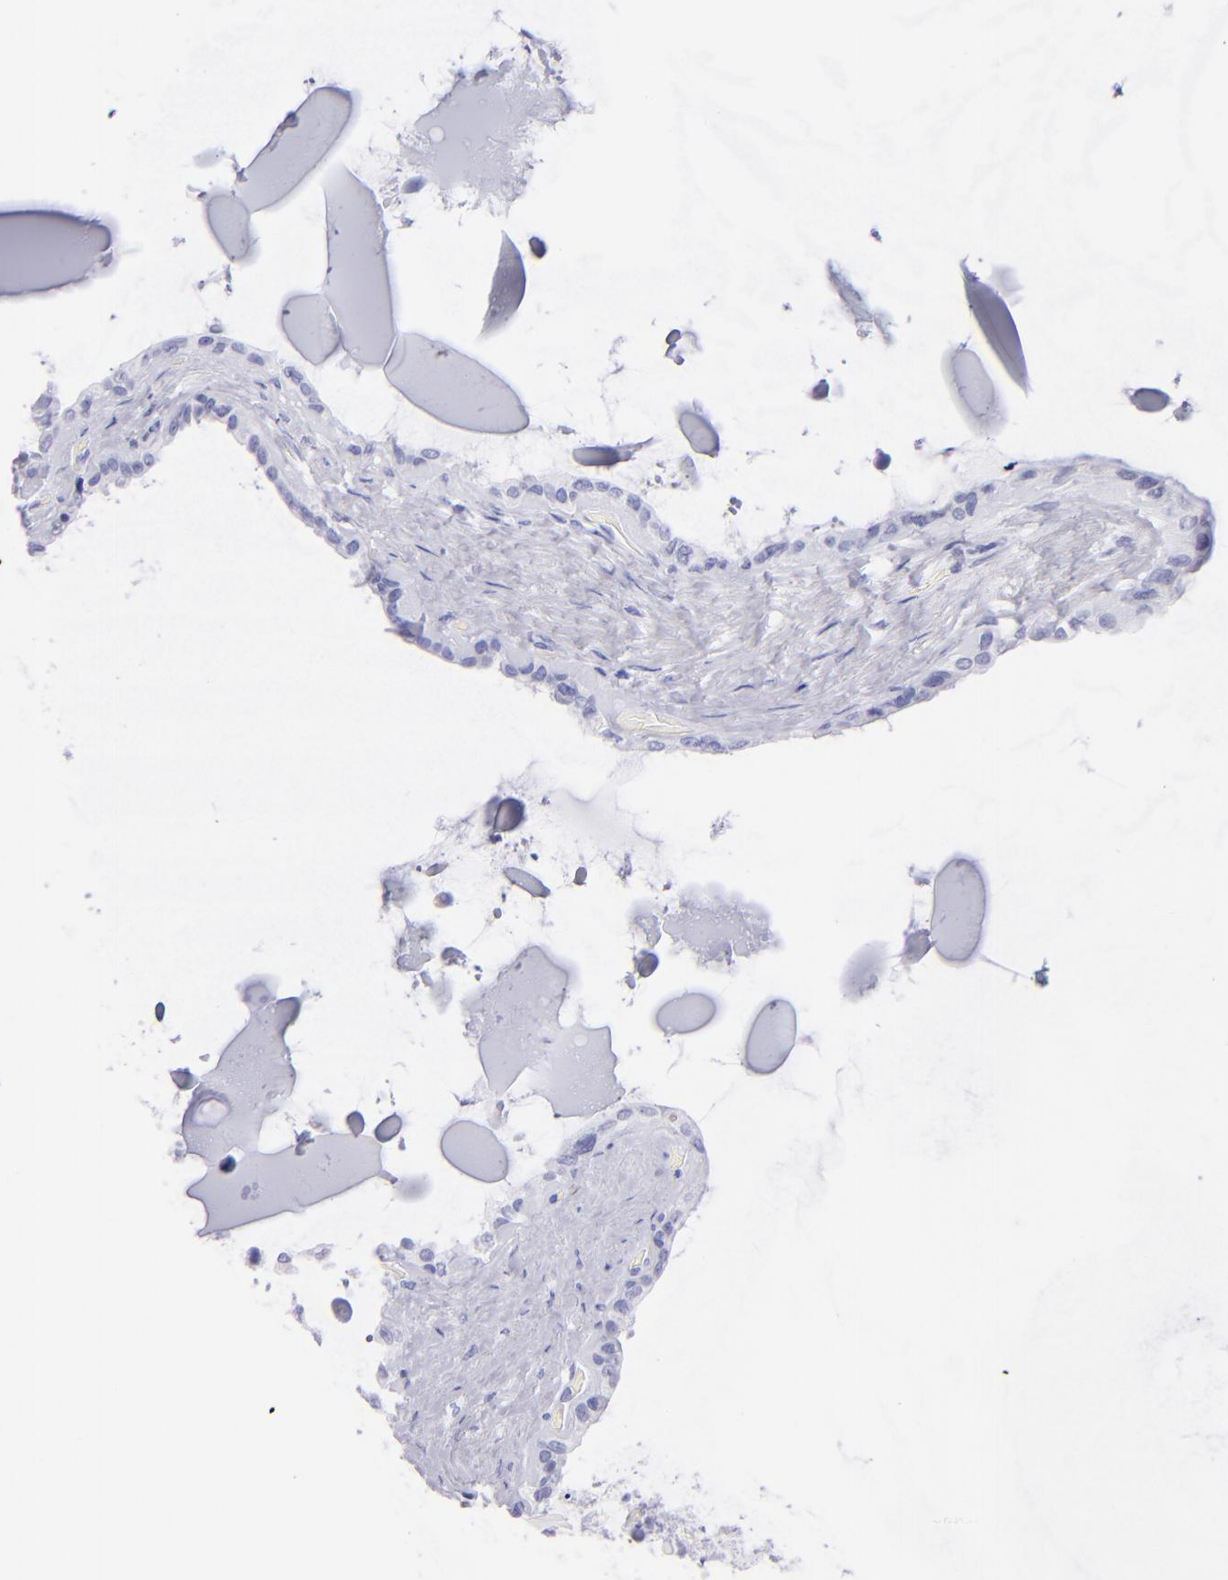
{"staining": {"intensity": "negative", "quantity": "none", "location": "none"}, "tissue": "seminal vesicle", "cell_type": "Glandular cells", "image_type": "normal", "snomed": [{"axis": "morphology", "description": "Normal tissue, NOS"}, {"axis": "morphology", "description": "Inflammation, NOS"}, {"axis": "topography", "description": "Urinary bladder"}, {"axis": "topography", "description": "Prostate"}, {"axis": "topography", "description": "Seminal veicle"}], "caption": "Image shows no protein expression in glandular cells of benign seminal vesicle. (DAB (3,3'-diaminobenzidine) immunohistochemistry (IHC), high magnification).", "gene": "SLC1A3", "patient": {"sex": "male", "age": 82}}